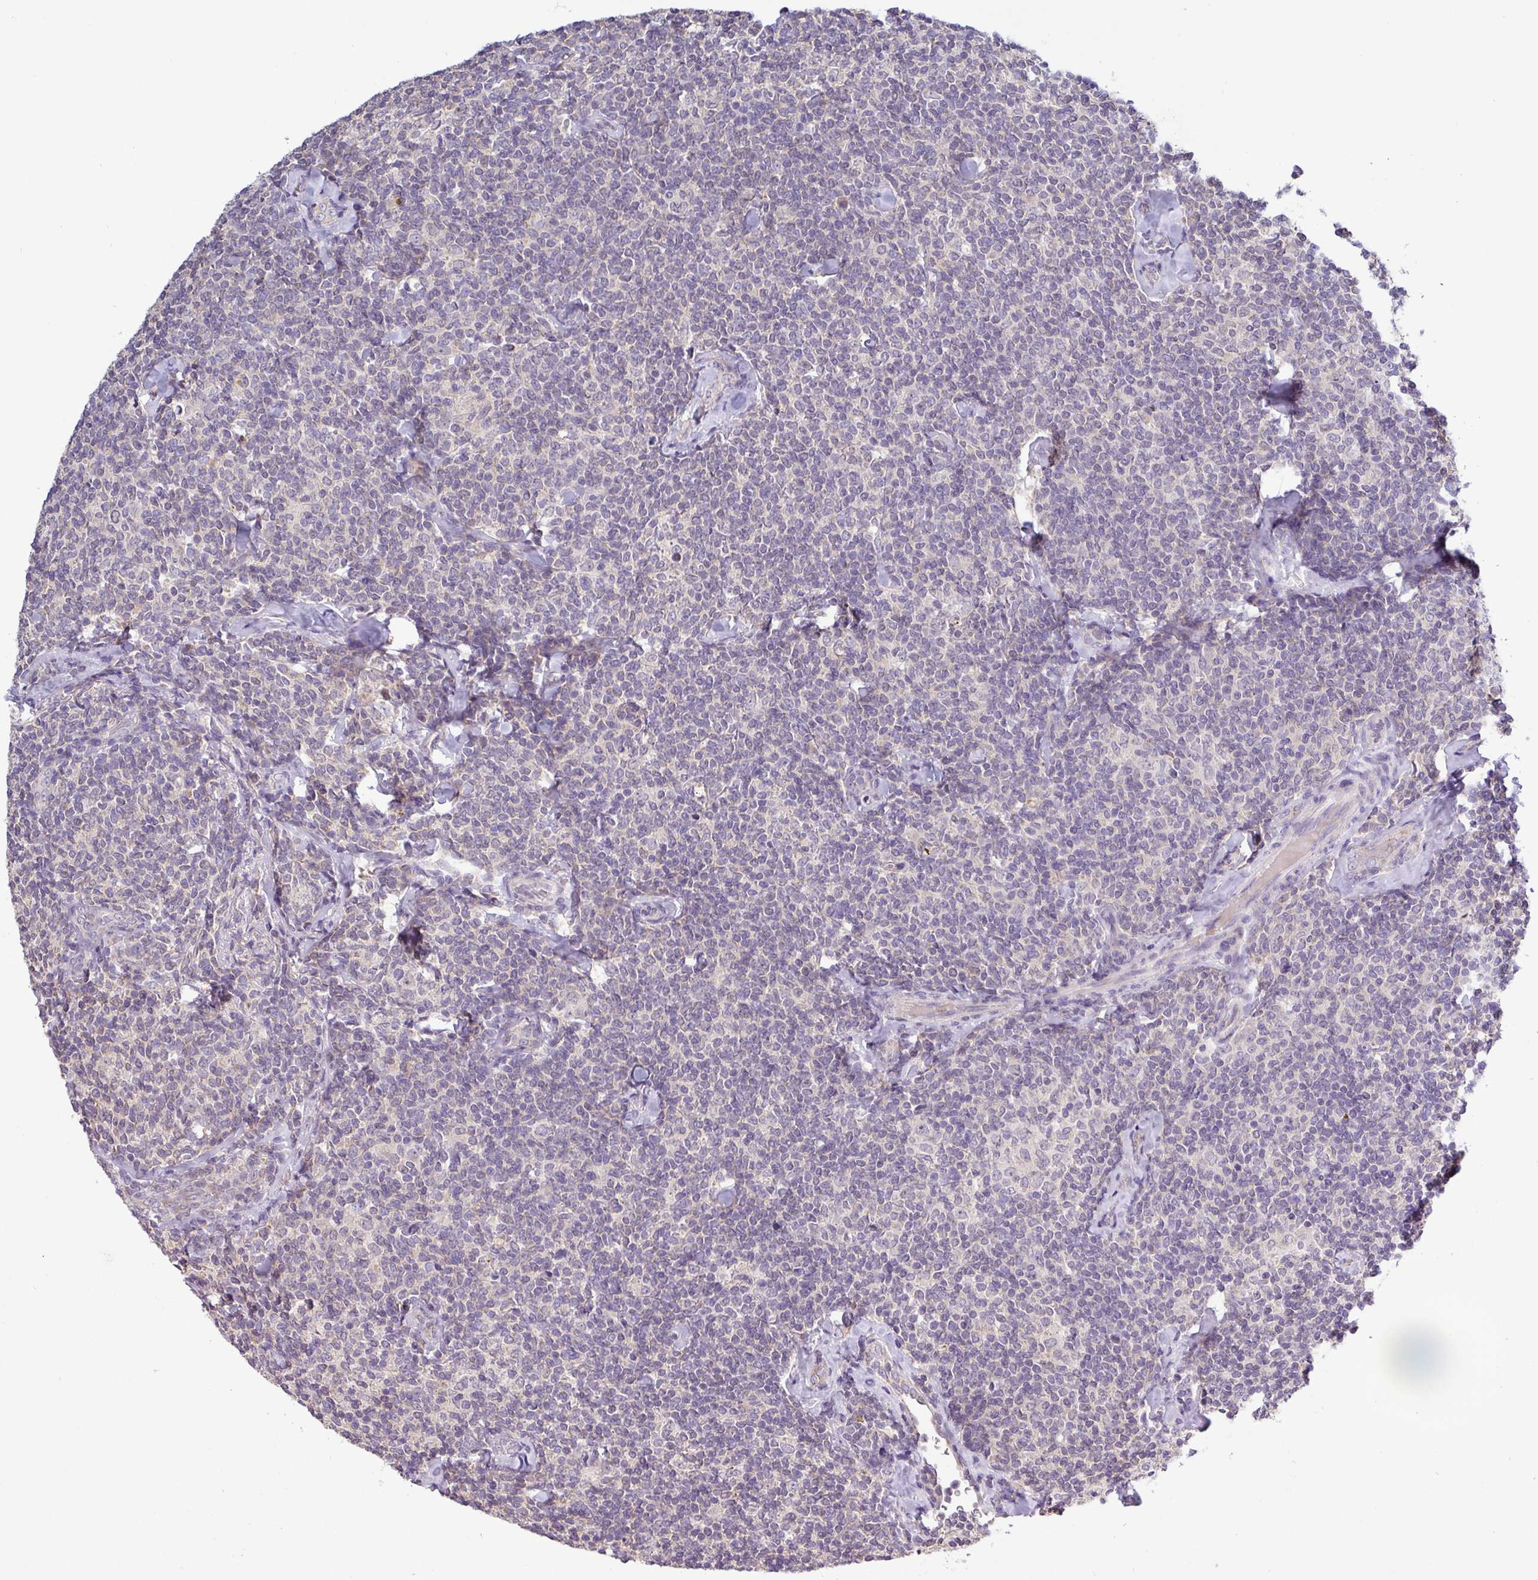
{"staining": {"intensity": "negative", "quantity": "none", "location": "none"}, "tissue": "lymphoma", "cell_type": "Tumor cells", "image_type": "cancer", "snomed": [{"axis": "morphology", "description": "Malignant lymphoma, non-Hodgkin's type, Low grade"}, {"axis": "topography", "description": "Lymph node"}], "caption": "The micrograph displays no significant positivity in tumor cells of lymphoma. (Stains: DAB (3,3'-diaminobenzidine) immunohistochemistry with hematoxylin counter stain, Microscopy: brightfield microscopy at high magnification).", "gene": "SFTPB", "patient": {"sex": "female", "age": 56}}